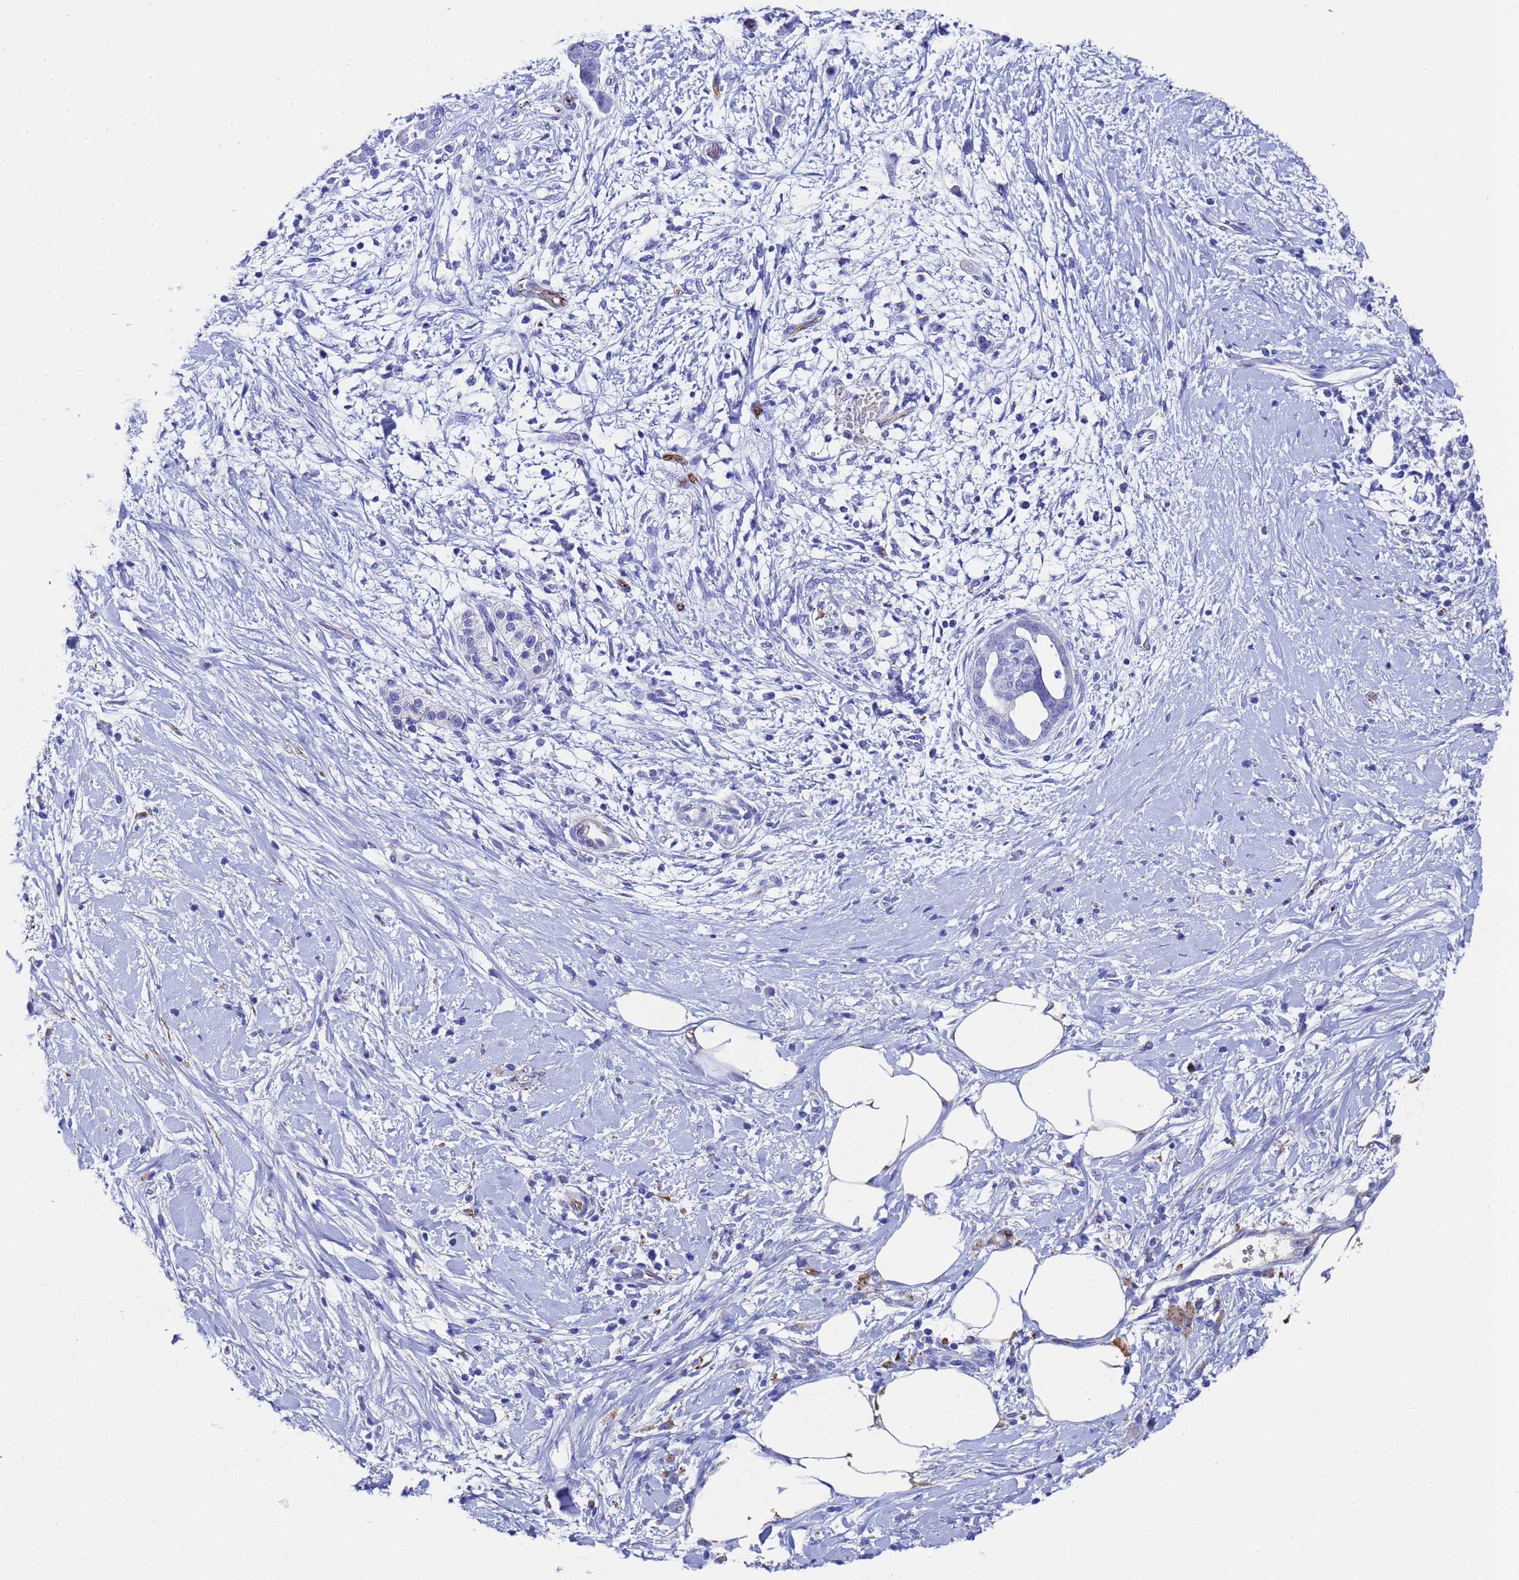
{"staining": {"intensity": "negative", "quantity": "none", "location": "none"}, "tissue": "pancreatic cancer", "cell_type": "Tumor cells", "image_type": "cancer", "snomed": [{"axis": "morphology", "description": "Adenocarcinoma, NOS"}, {"axis": "topography", "description": "Pancreas"}], "caption": "DAB (3,3'-diaminobenzidine) immunohistochemical staining of pancreatic cancer exhibits no significant positivity in tumor cells.", "gene": "ADIPOQ", "patient": {"sex": "male", "age": 58}}